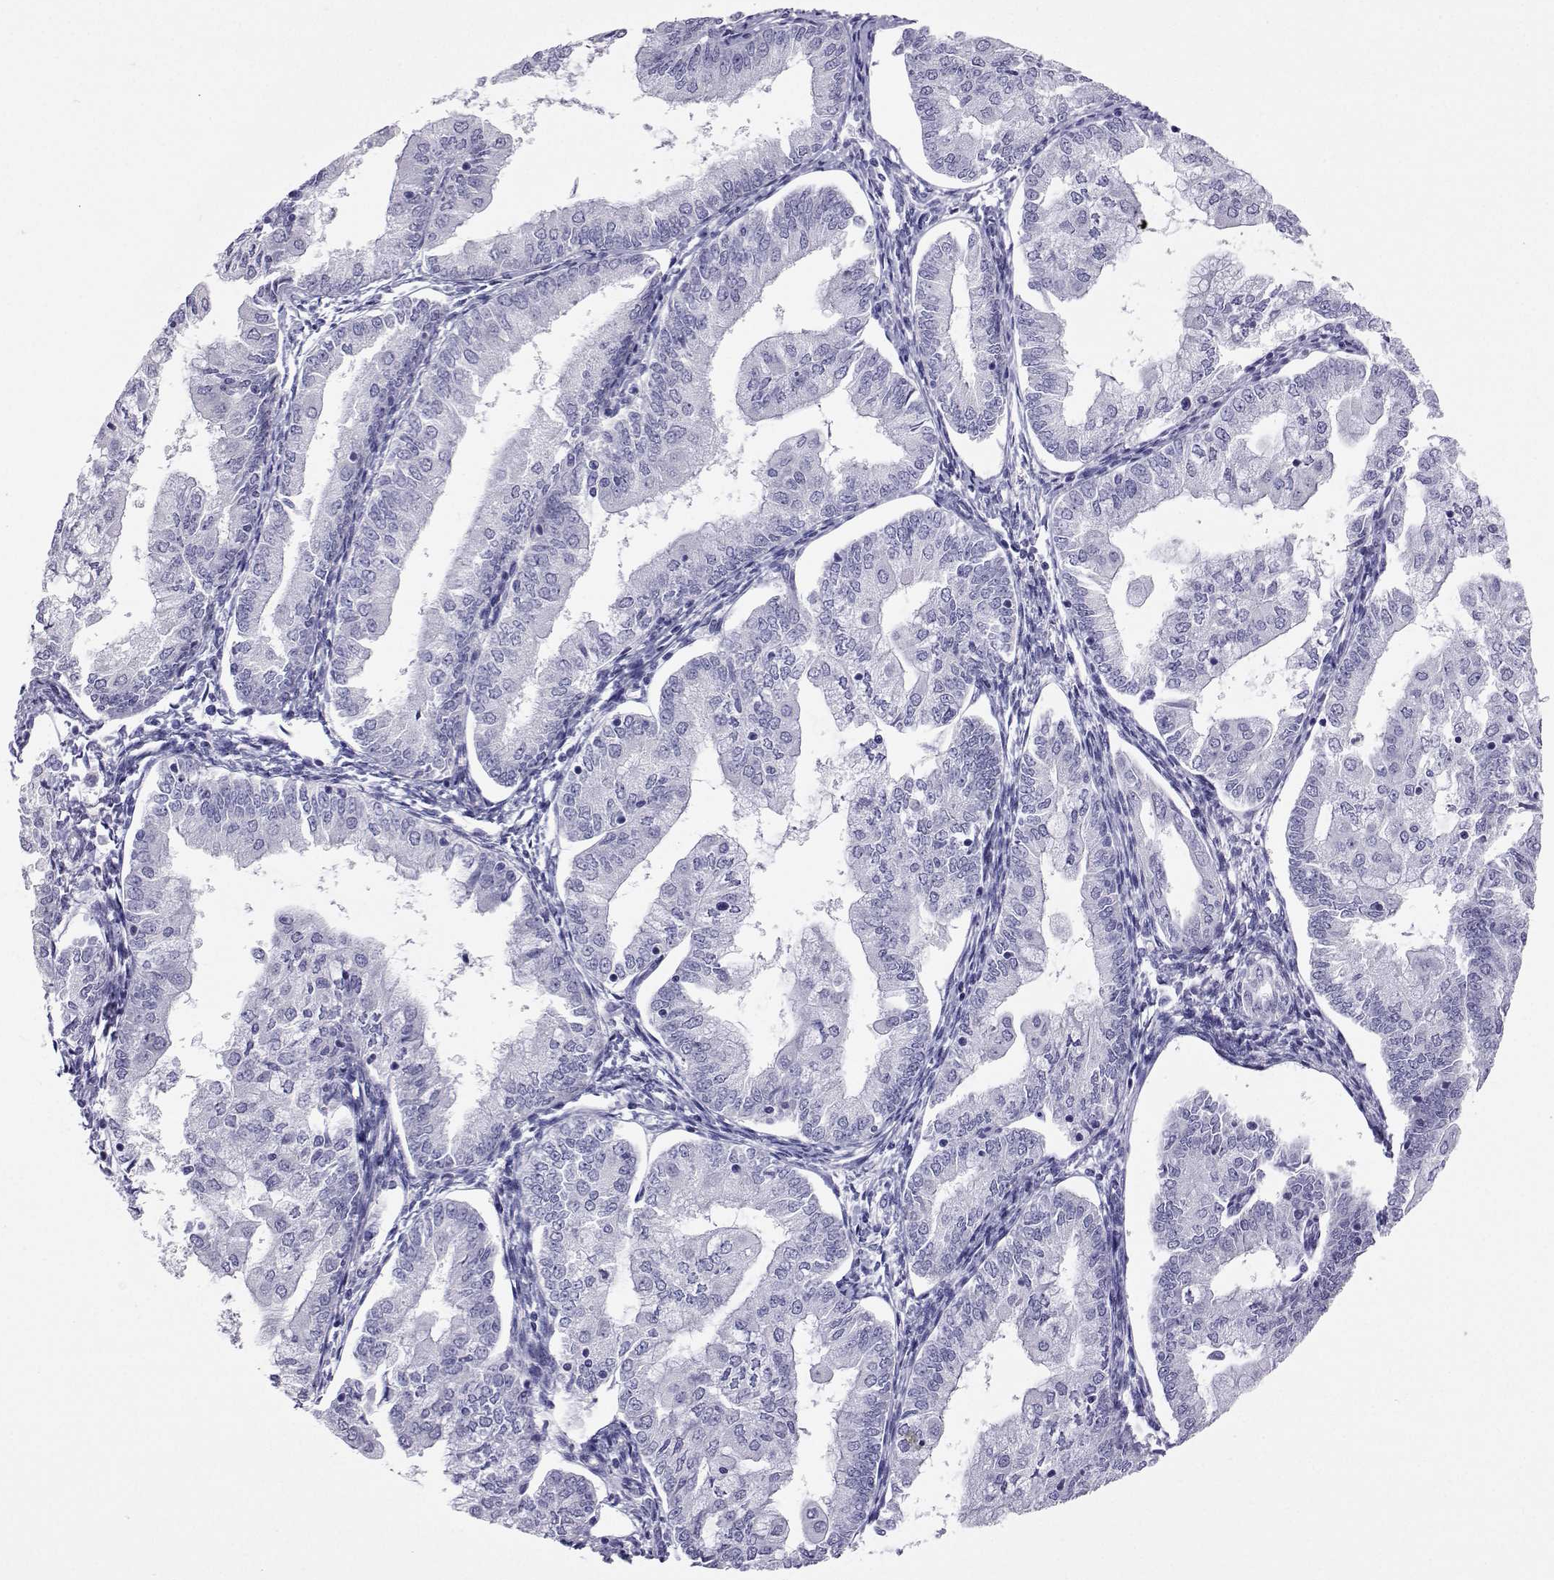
{"staining": {"intensity": "negative", "quantity": "none", "location": "none"}, "tissue": "endometrial cancer", "cell_type": "Tumor cells", "image_type": "cancer", "snomed": [{"axis": "morphology", "description": "Adenocarcinoma, NOS"}, {"axis": "topography", "description": "Endometrium"}], "caption": "High power microscopy photomicrograph of an immunohistochemistry micrograph of adenocarcinoma (endometrial), revealing no significant expression in tumor cells. (Immunohistochemistry (ihc), brightfield microscopy, high magnification).", "gene": "PLIN4", "patient": {"sex": "female", "age": 55}}